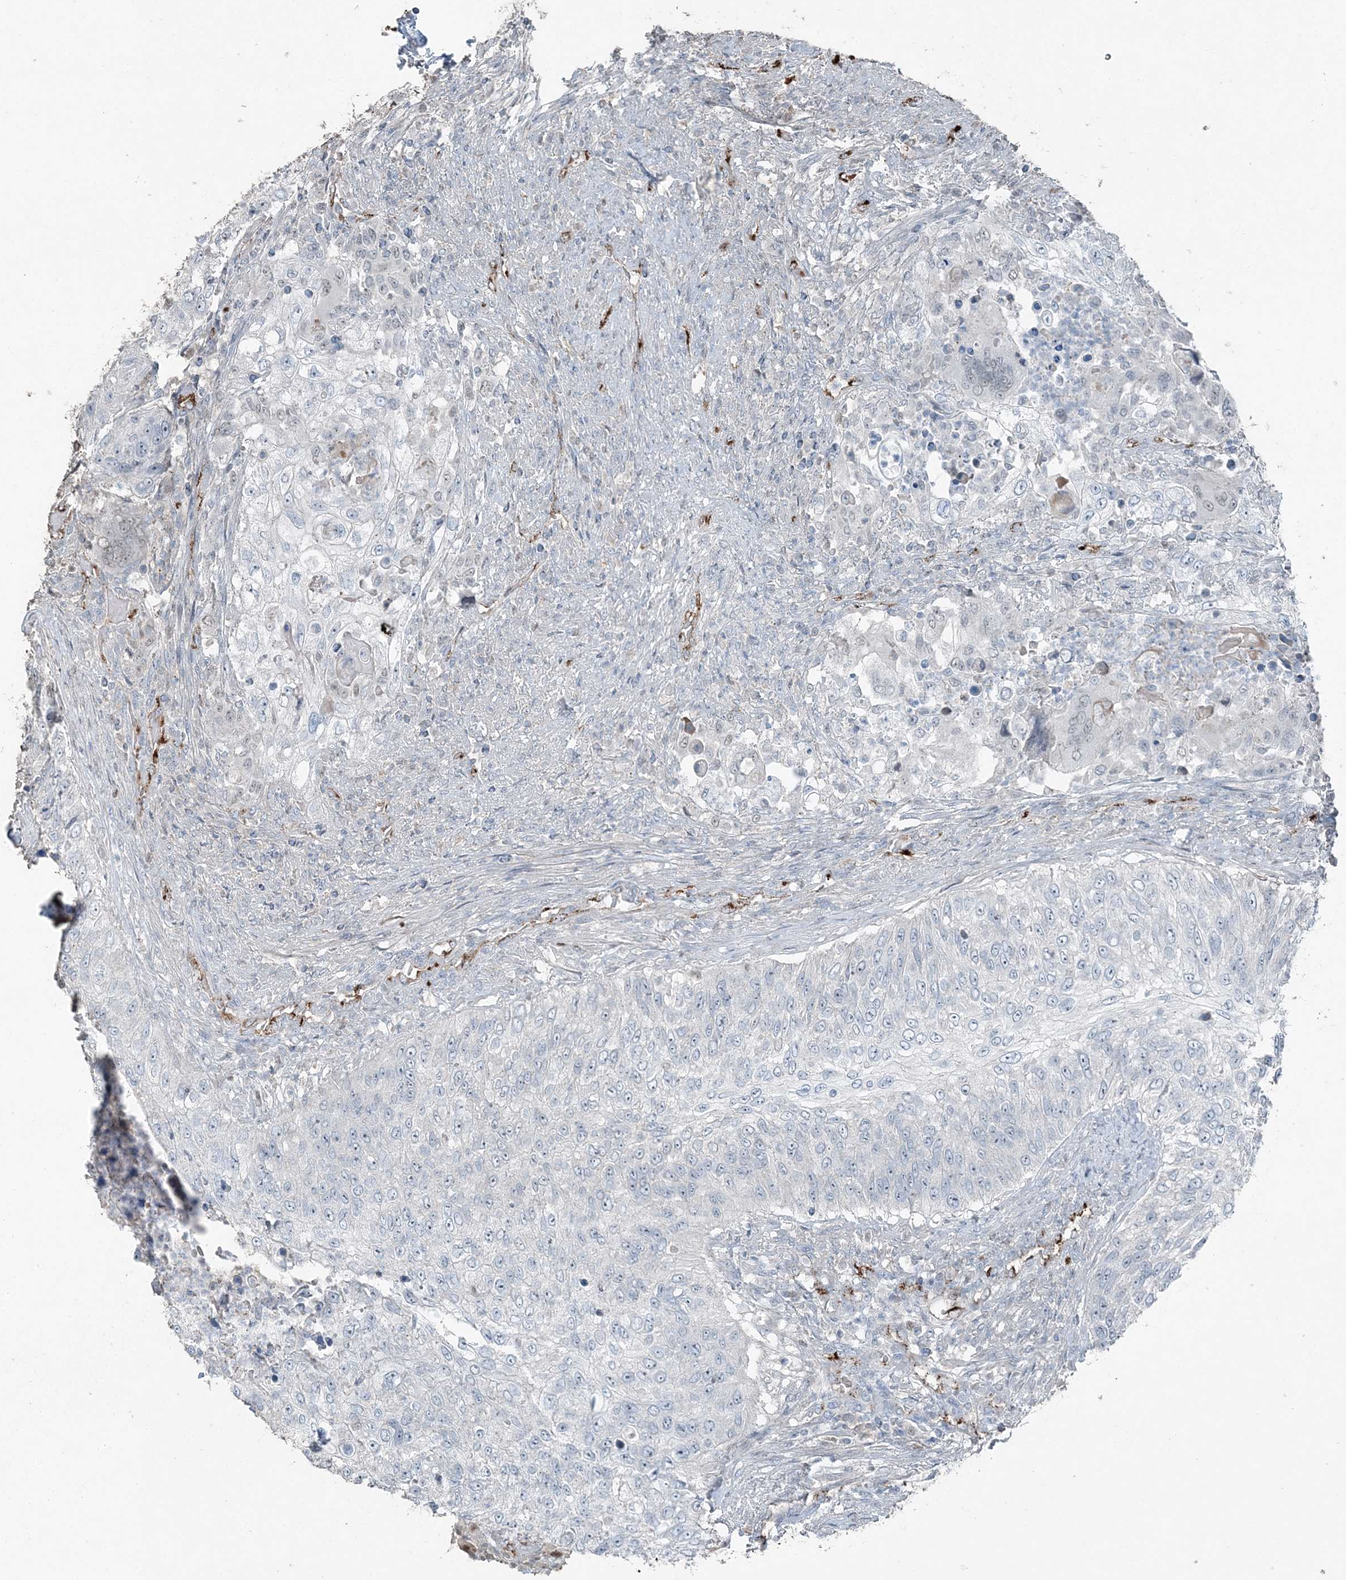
{"staining": {"intensity": "negative", "quantity": "none", "location": "none"}, "tissue": "urothelial cancer", "cell_type": "Tumor cells", "image_type": "cancer", "snomed": [{"axis": "morphology", "description": "Urothelial carcinoma, High grade"}, {"axis": "topography", "description": "Urinary bladder"}], "caption": "Micrograph shows no significant protein staining in tumor cells of urothelial cancer.", "gene": "ELOVL7", "patient": {"sex": "female", "age": 60}}